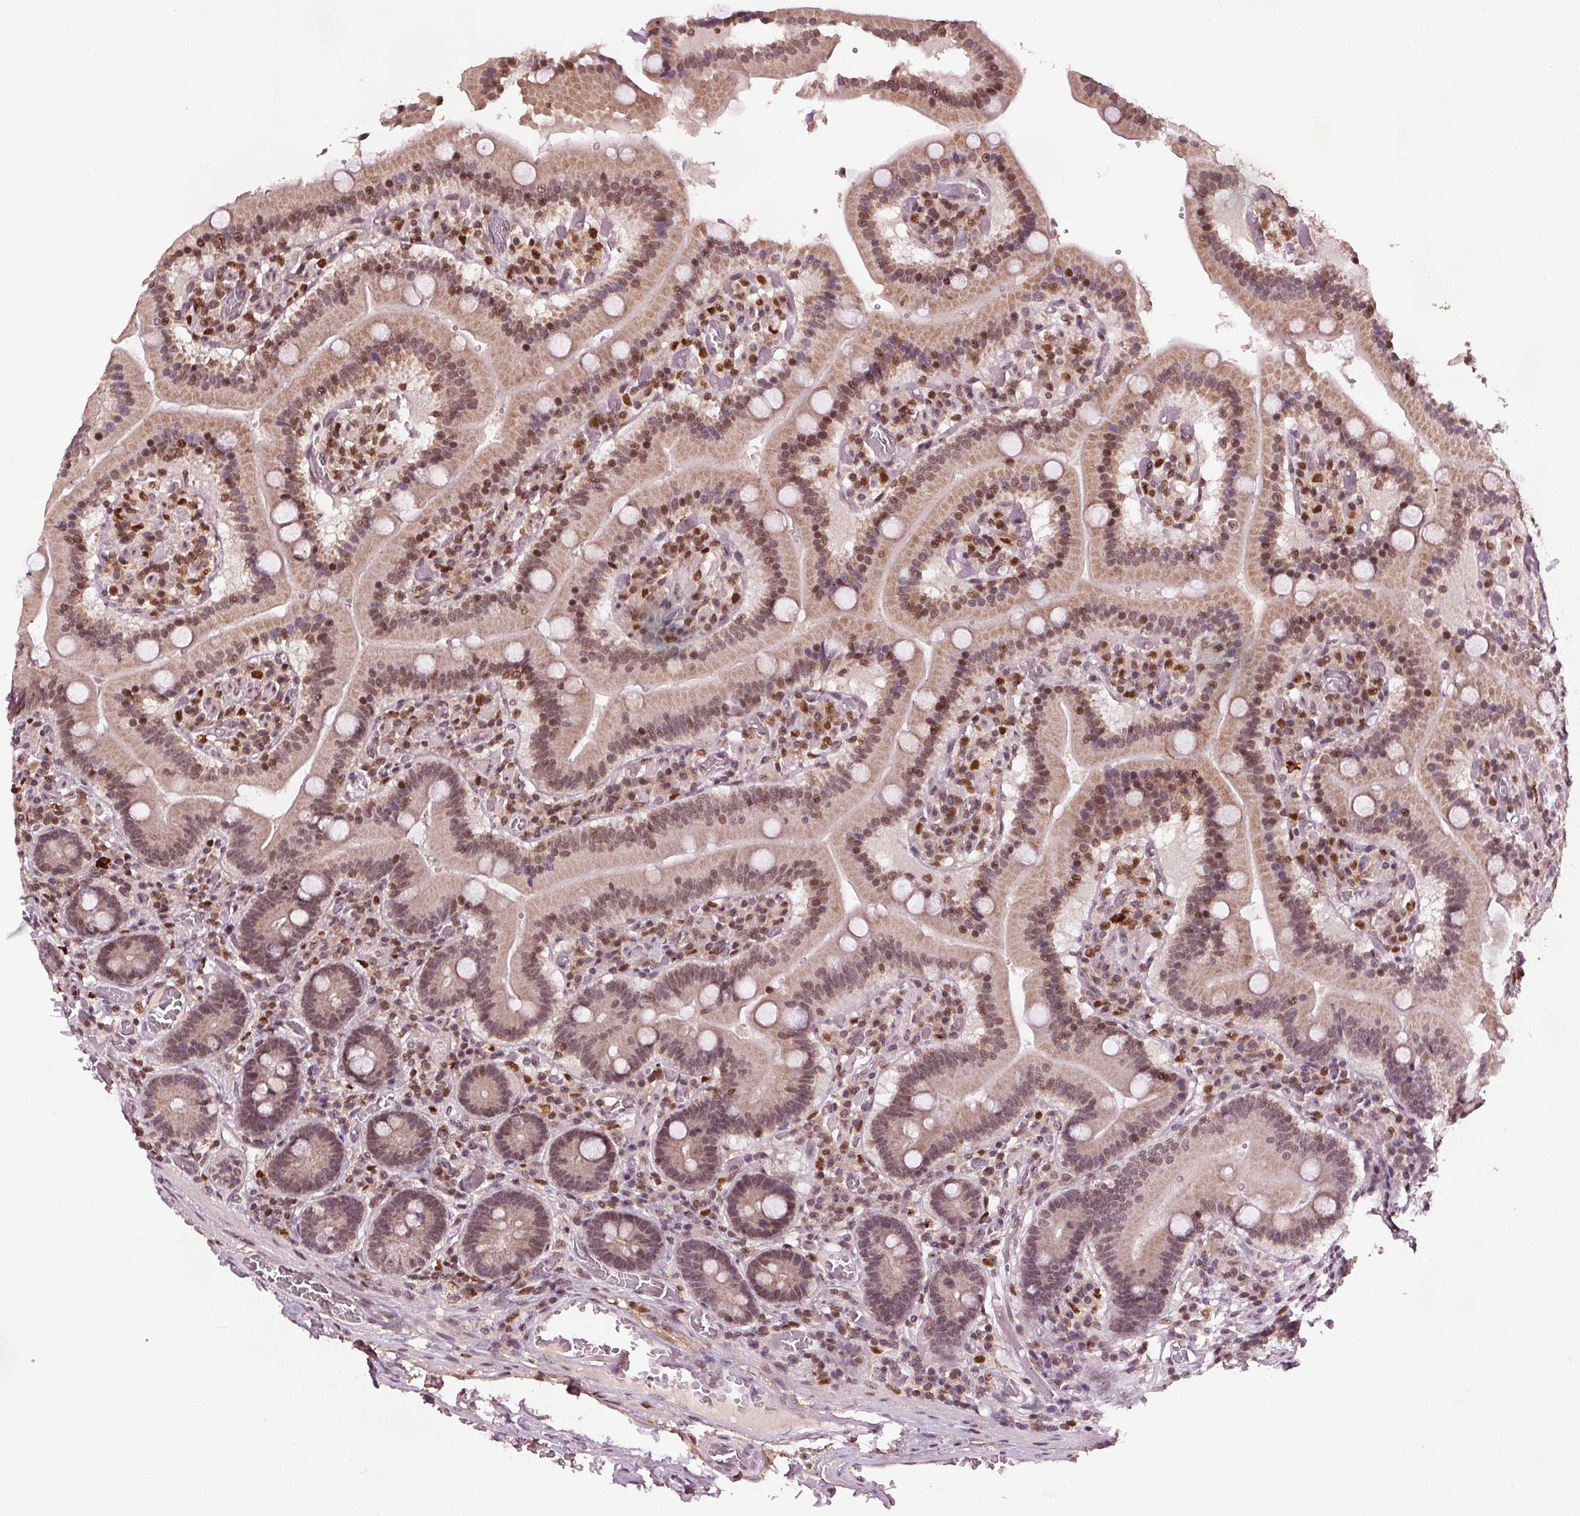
{"staining": {"intensity": "weak", "quantity": "25%-75%", "location": "nuclear"}, "tissue": "duodenum", "cell_type": "Glandular cells", "image_type": "normal", "snomed": [{"axis": "morphology", "description": "Normal tissue, NOS"}, {"axis": "topography", "description": "Duodenum"}], "caption": "High-magnification brightfield microscopy of benign duodenum stained with DAB (3,3'-diaminobenzidine) (brown) and counterstained with hematoxylin (blue). glandular cells exhibit weak nuclear positivity is identified in about25%-75% of cells.", "gene": "DDX11", "patient": {"sex": "female", "age": 62}}